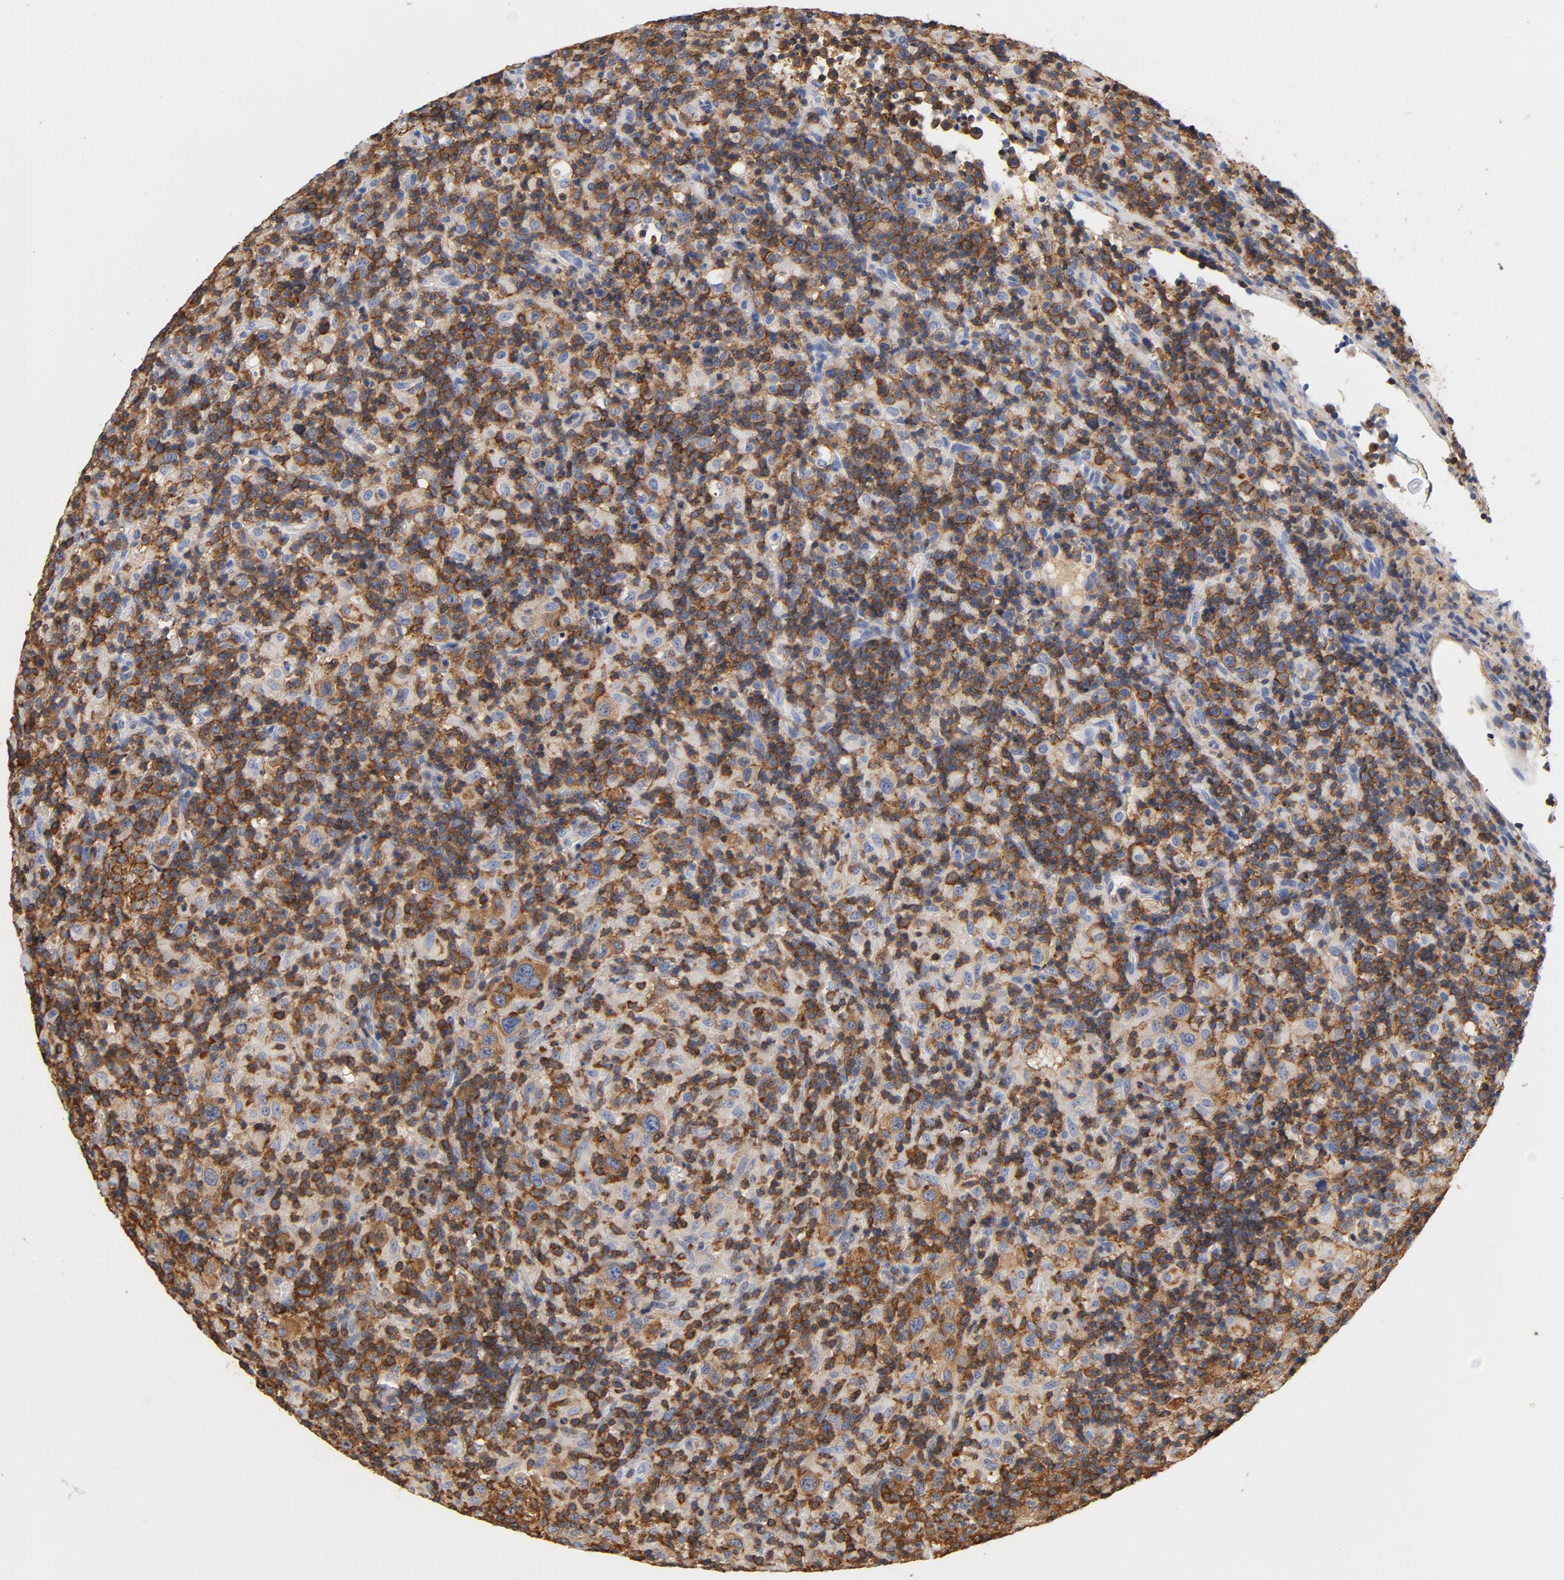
{"staining": {"intensity": "strong", "quantity": ">75%", "location": "cytoplasmic/membranous"}, "tissue": "lymphoma", "cell_type": "Tumor cells", "image_type": "cancer", "snomed": [{"axis": "morphology", "description": "Hodgkin's disease, NOS"}, {"axis": "topography", "description": "Lymph node"}], "caption": "Immunohistochemistry of human lymphoma exhibits high levels of strong cytoplasmic/membranous staining in approximately >75% of tumor cells.", "gene": "EZR", "patient": {"sex": "male", "age": 65}}